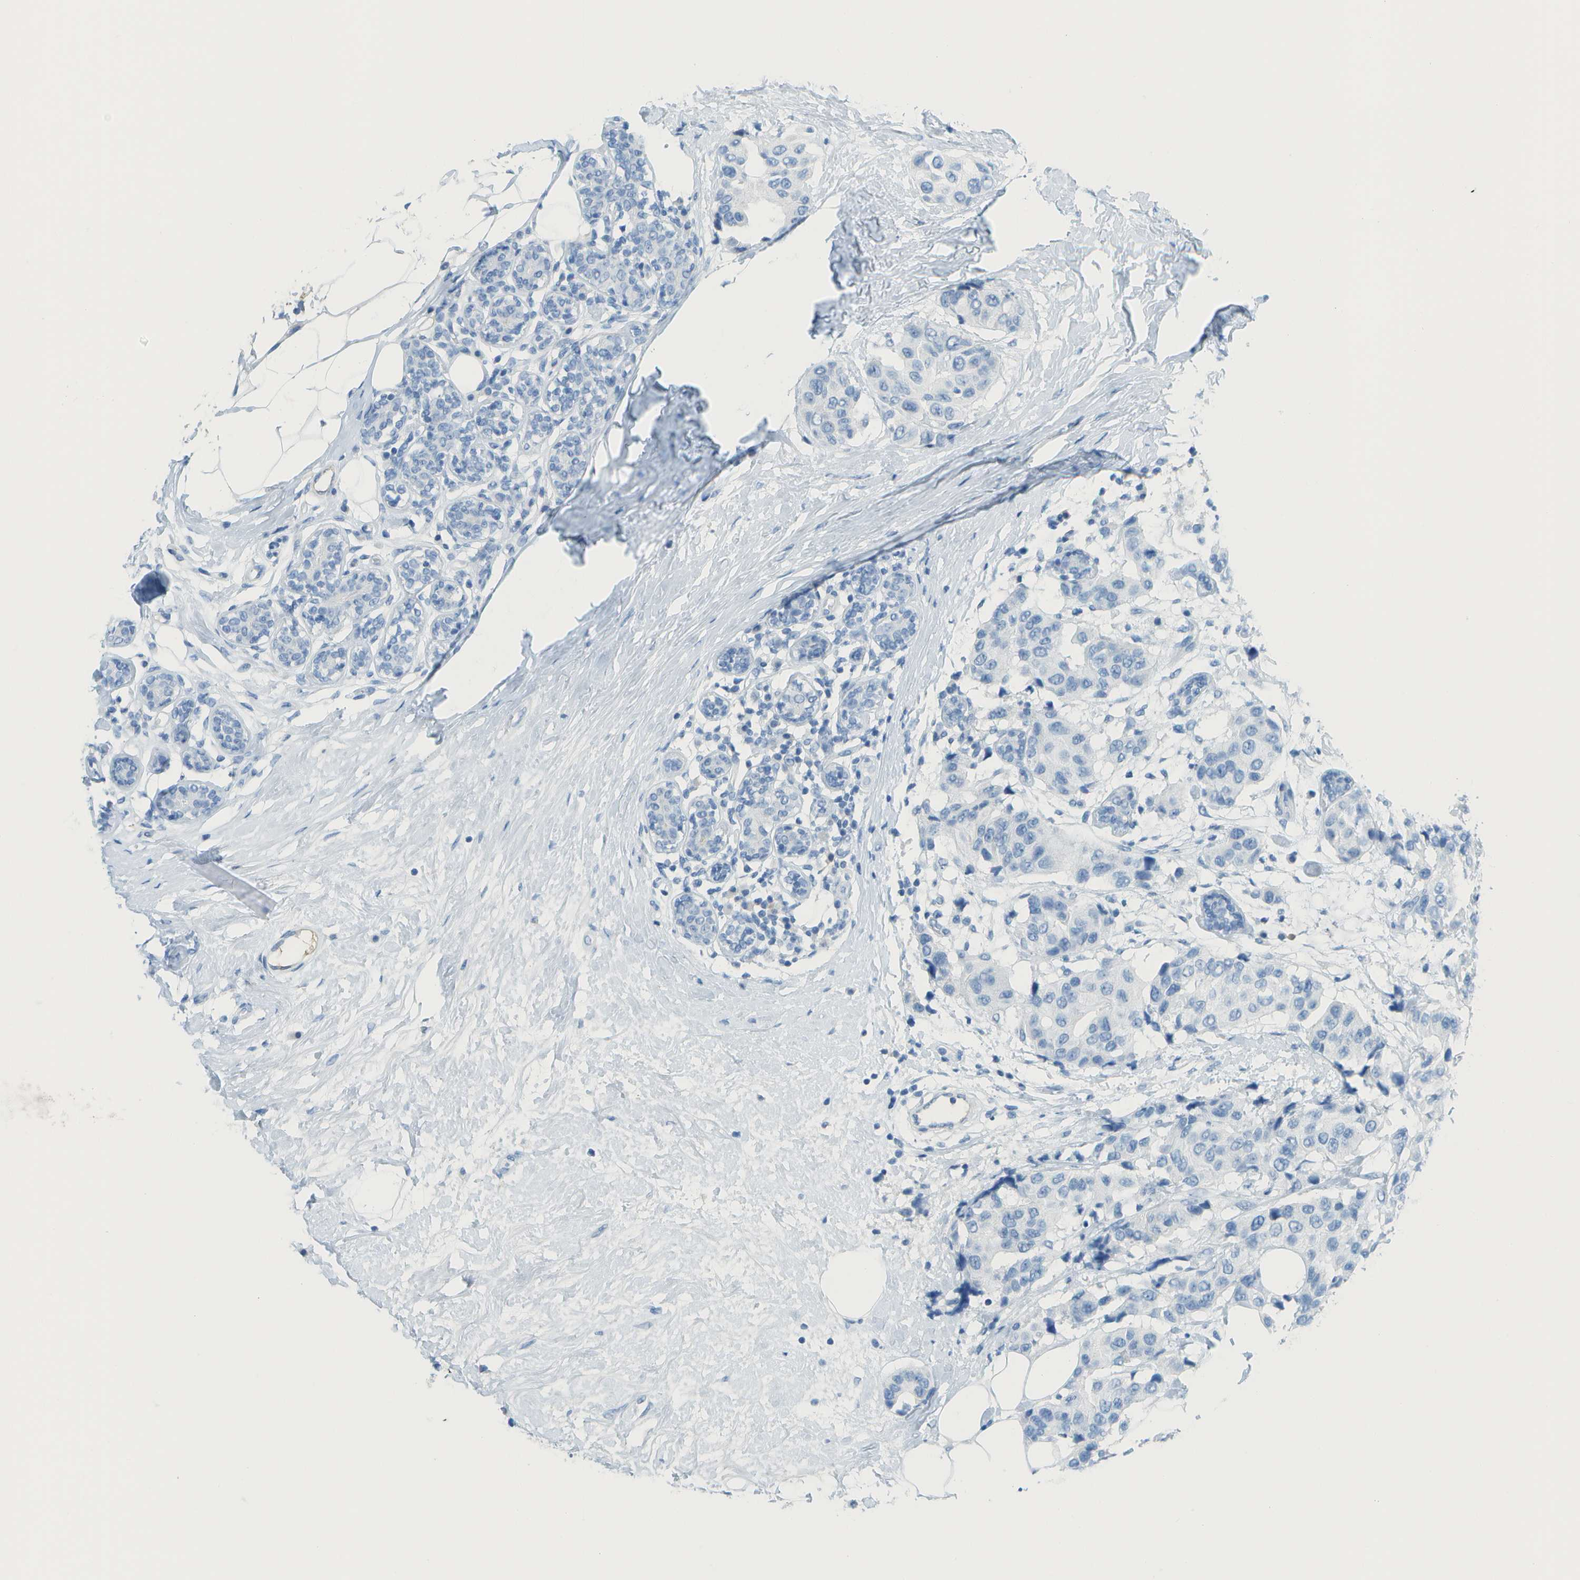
{"staining": {"intensity": "negative", "quantity": "none", "location": "none"}, "tissue": "breast cancer", "cell_type": "Tumor cells", "image_type": "cancer", "snomed": [{"axis": "morphology", "description": "Normal tissue, NOS"}, {"axis": "morphology", "description": "Duct carcinoma"}, {"axis": "topography", "description": "Breast"}], "caption": "Immunohistochemistry histopathology image of neoplastic tissue: human breast cancer (intraductal carcinoma) stained with DAB demonstrates no significant protein staining in tumor cells. The staining was performed using DAB to visualize the protein expression in brown, while the nuclei were stained in blue with hematoxylin (Magnification: 20x).", "gene": "C1S", "patient": {"sex": "female", "age": 39}}